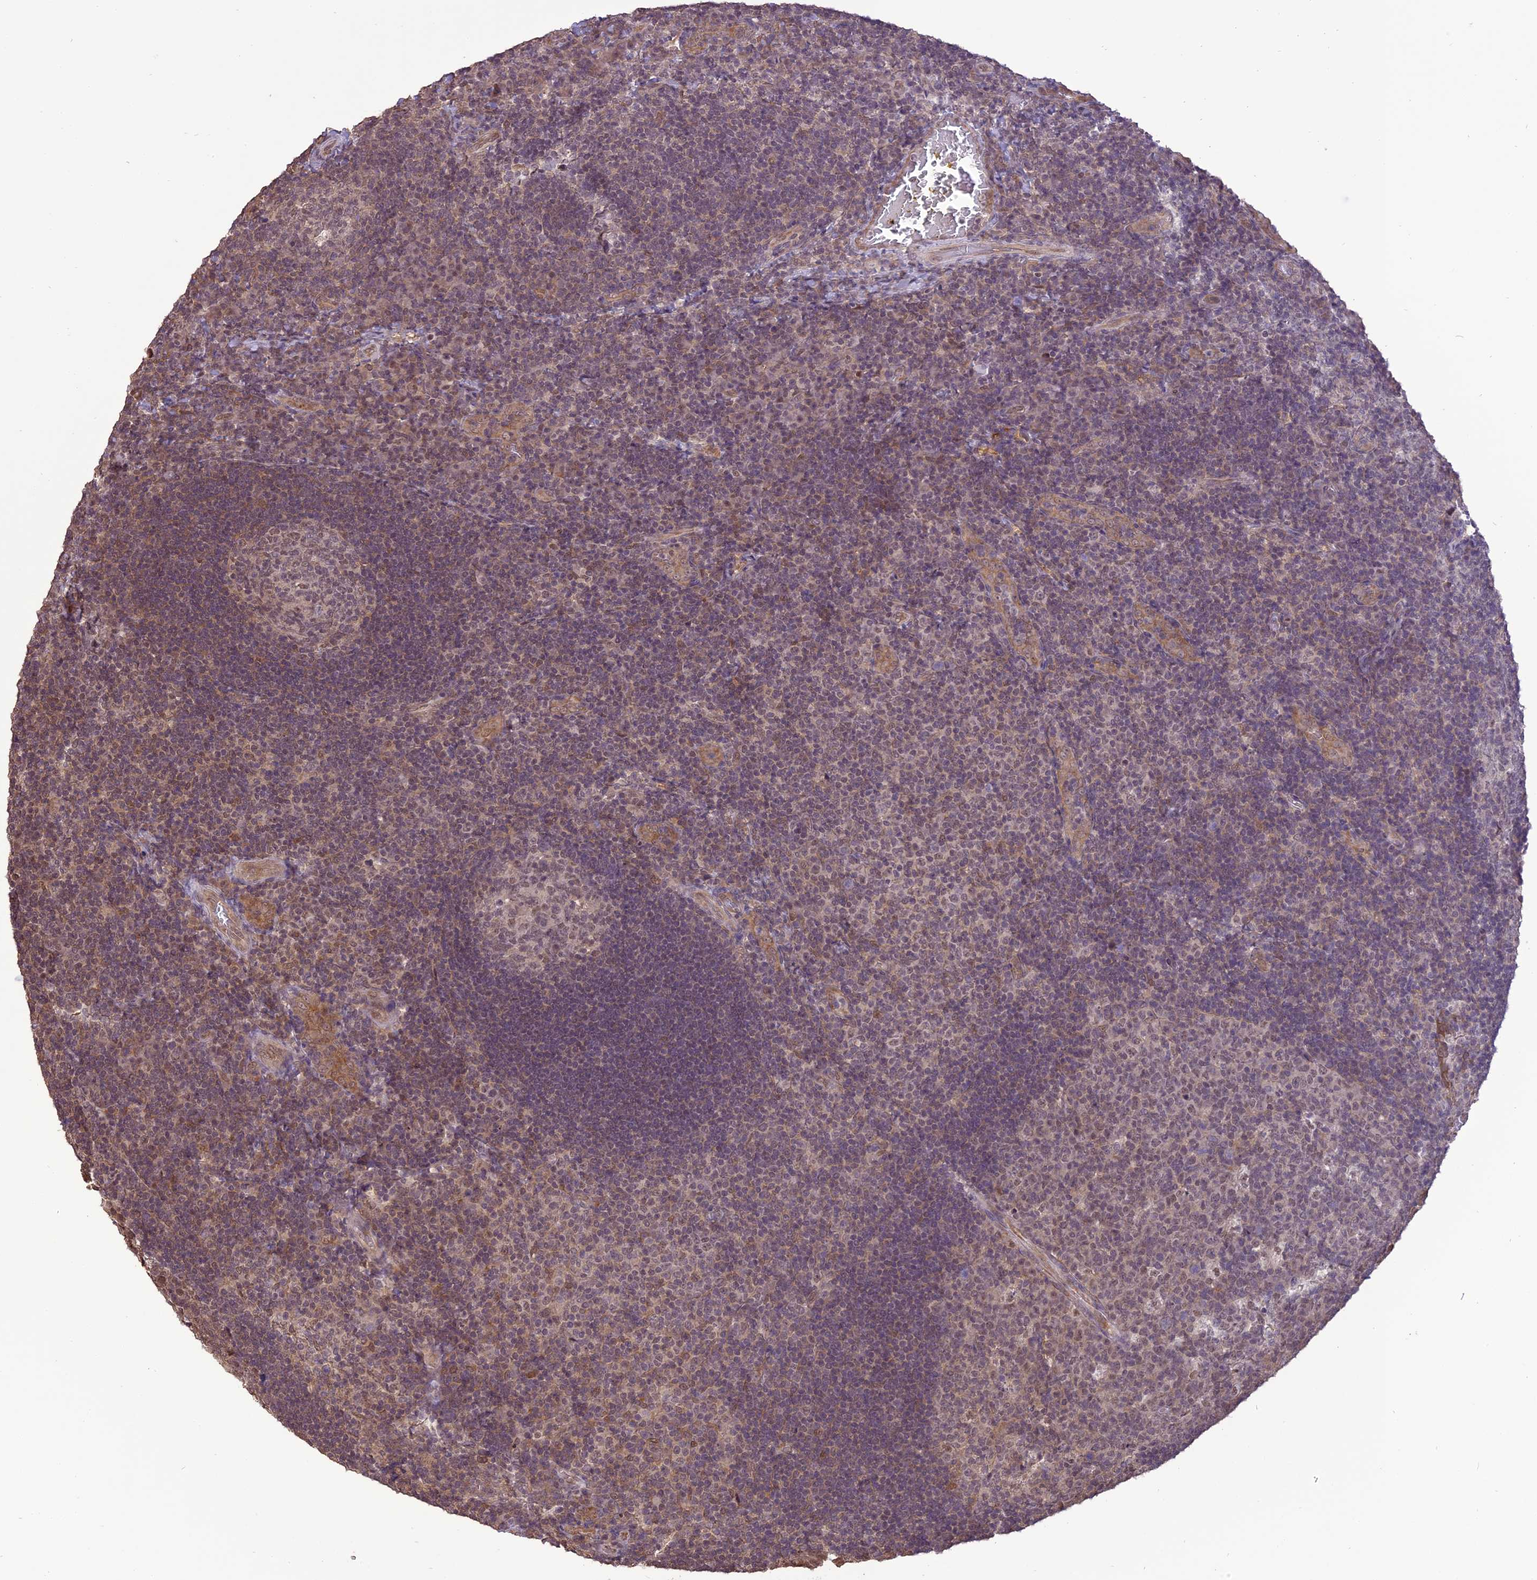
{"staining": {"intensity": "weak", "quantity": ">75%", "location": "nuclear"}, "tissue": "tonsil", "cell_type": "Germinal center cells", "image_type": "normal", "snomed": [{"axis": "morphology", "description": "Normal tissue, NOS"}, {"axis": "topography", "description": "Tonsil"}], "caption": "Immunohistochemical staining of normal human tonsil shows weak nuclear protein staining in approximately >75% of germinal center cells.", "gene": "TIGD7", "patient": {"sex": "male", "age": 17}}